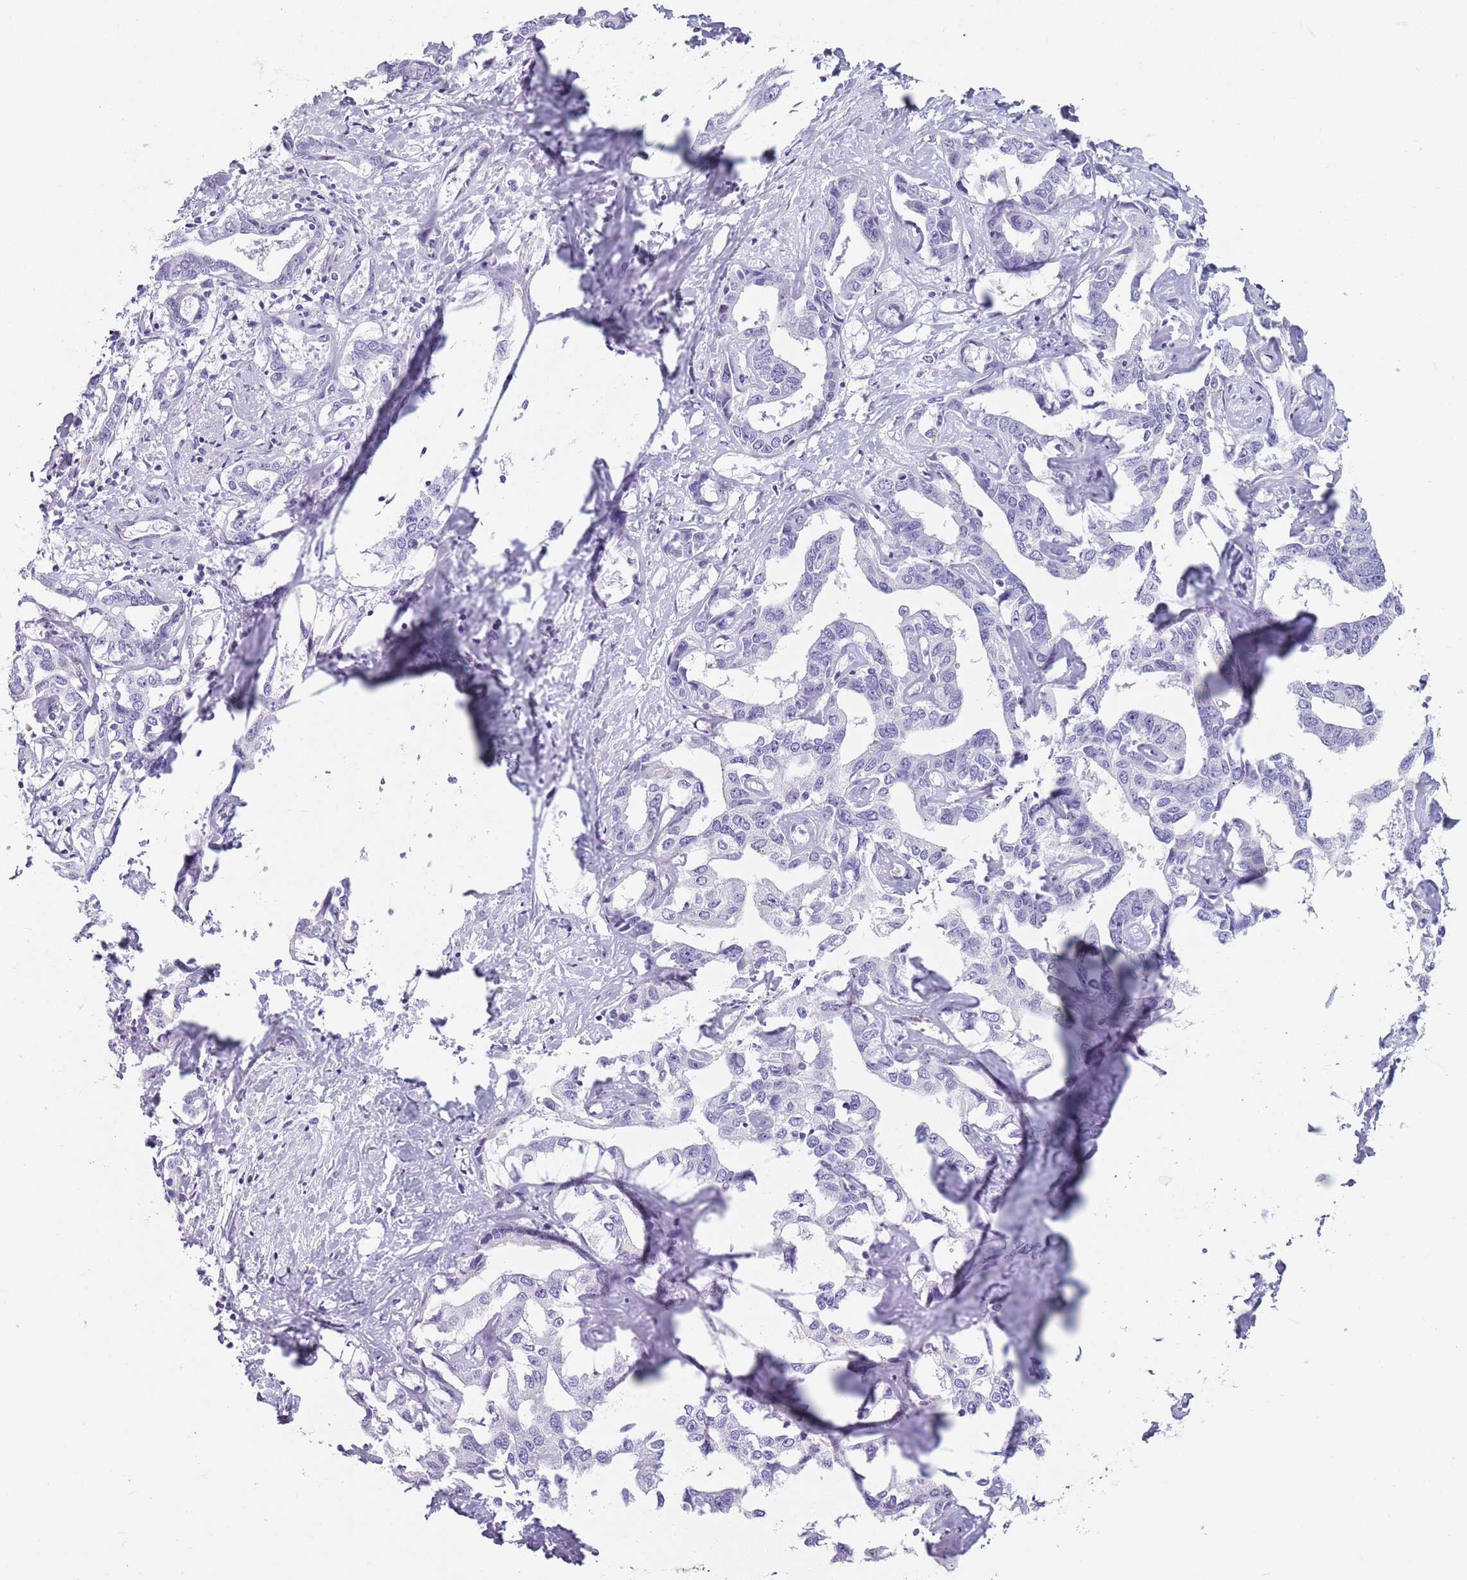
{"staining": {"intensity": "negative", "quantity": "none", "location": "none"}, "tissue": "liver cancer", "cell_type": "Tumor cells", "image_type": "cancer", "snomed": [{"axis": "morphology", "description": "Cholangiocarcinoma"}, {"axis": "topography", "description": "Liver"}], "caption": "Human liver cholangiocarcinoma stained for a protein using immunohistochemistry (IHC) shows no expression in tumor cells.", "gene": "SPESP1", "patient": {"sex": "male", "age": 59}}